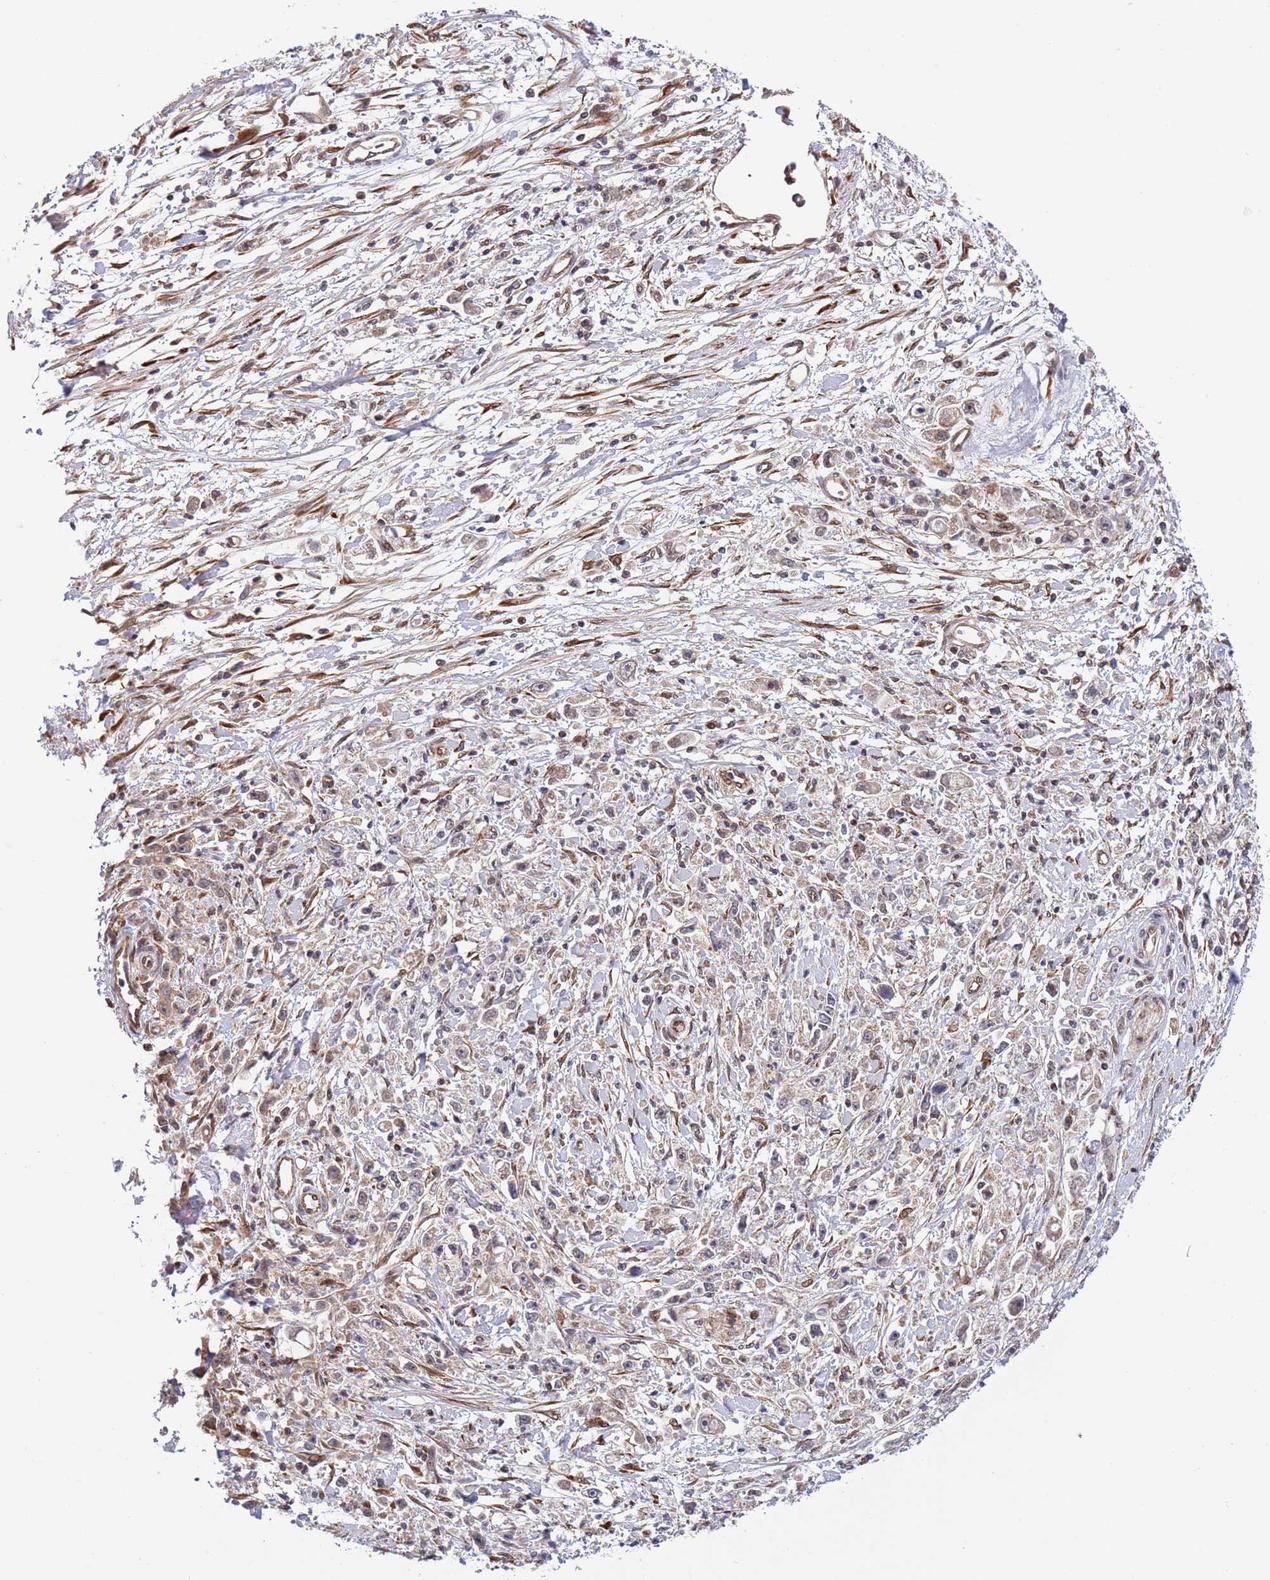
{"staining": {"intensity": "negative", "quantity": "none", "location": "none"}, "tissue": "stomach cancer", "cell_type": "Tumor cells", "image_type": "cancer", "snomed": [{"axis": "morphology", "description": "Adenocarcinoma, NOS"}, {"axis": "topography", "description": "Stomach"}], "caption": "This is an IHC photomicrograph of human stomach adenocarcinoma. There is no positivity in tumor cells.", "gene": "TBX10", "patient": {"sex": "female", "age": 59}}